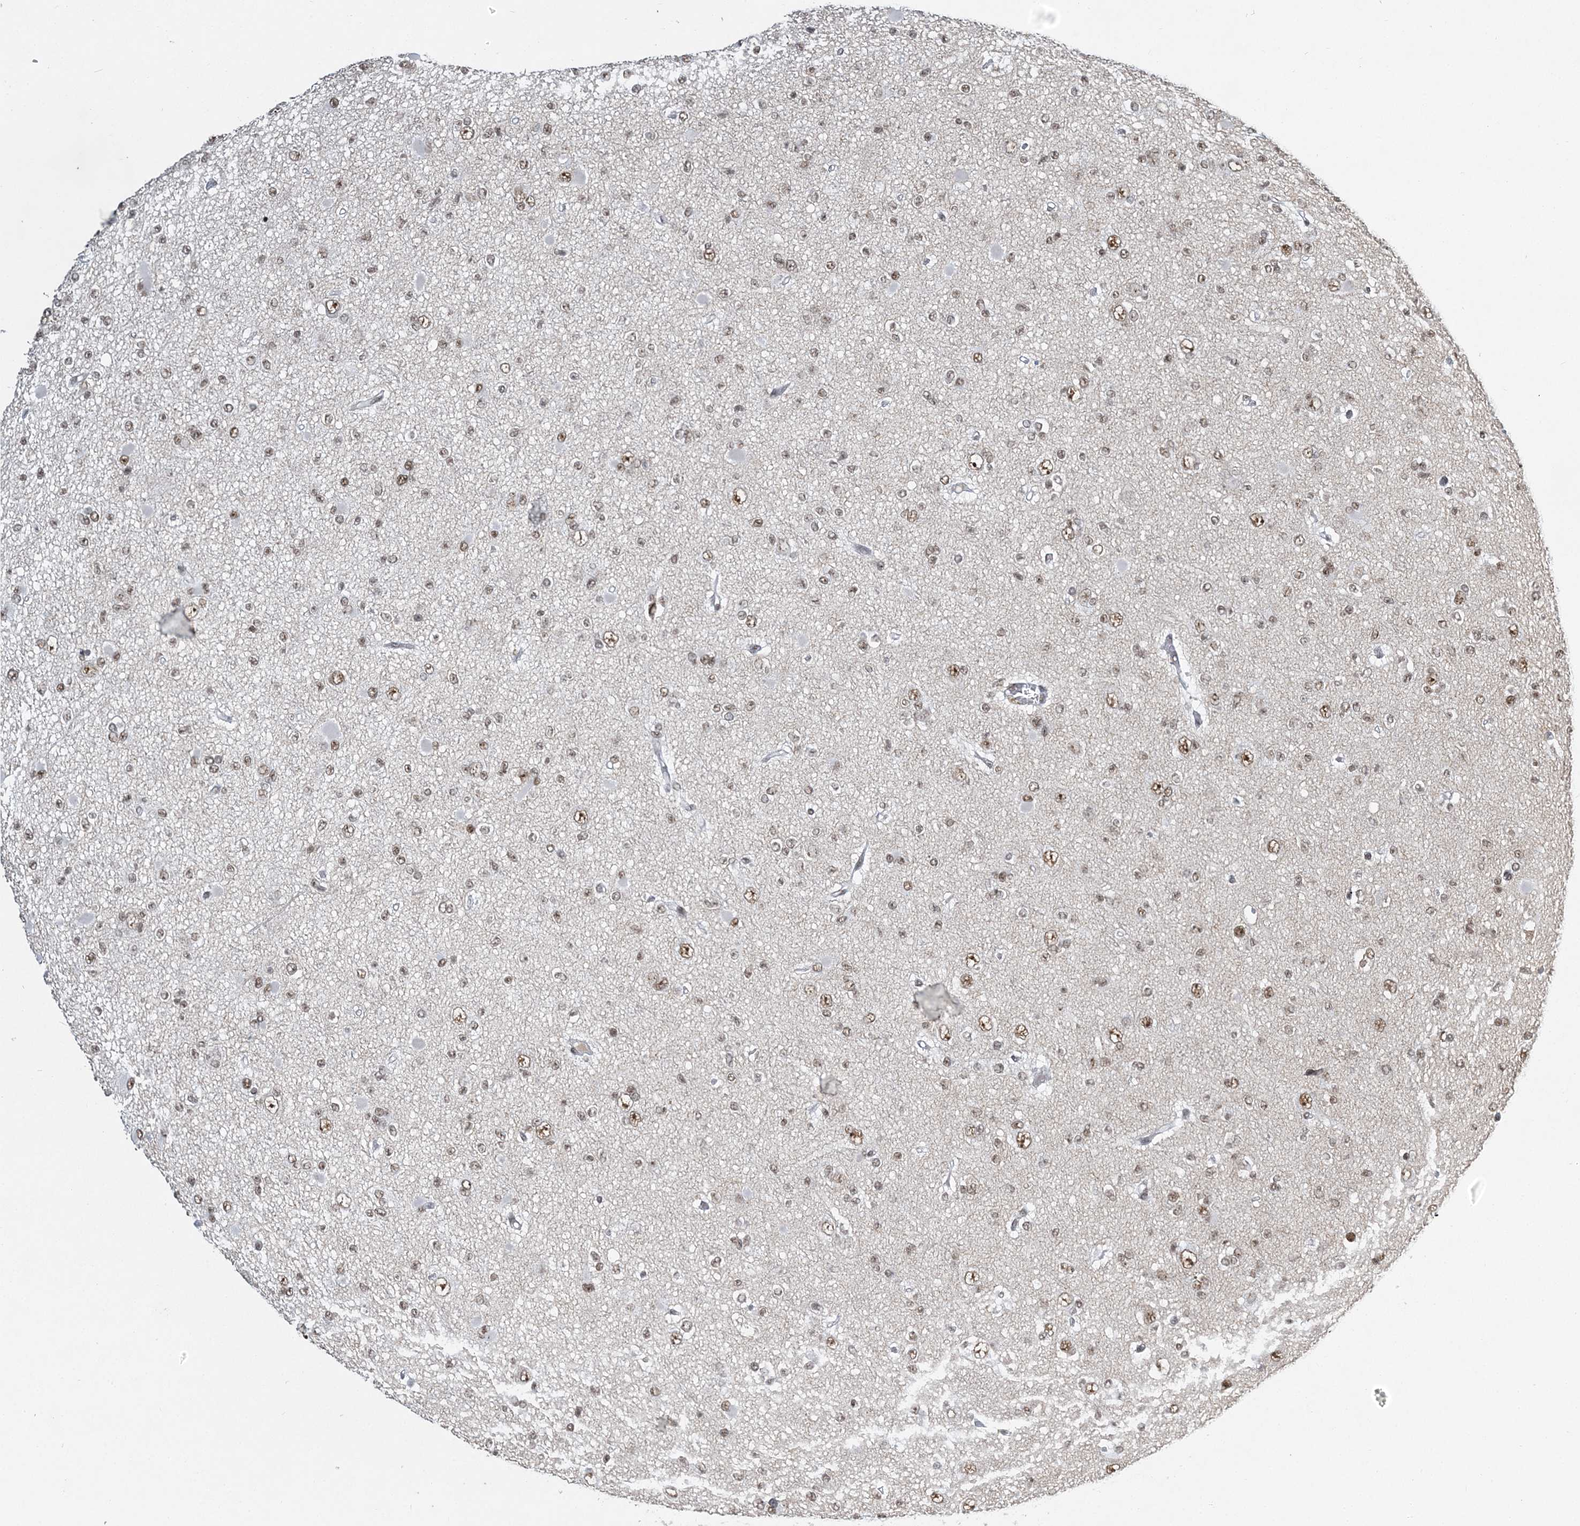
{"staining": {"intensity": "moderate", "quantity": ">75%", "location": "nuclear"}, "tissue": "glioma", "cell_type": "Tumor cells", "image_type": "cancer", "snomed": [{"axis": "morphology", "description": "Glioma, malignant, Low grade"}, {"axis": "topography", "description": "Brain"}], "caption": "Glioma stained with a brown dye demonstrates moderate nuclear positive expression in about >75% of tumor cells.", "gene": "PLRG1", "patient": {"sex": "female", "age": 22}}